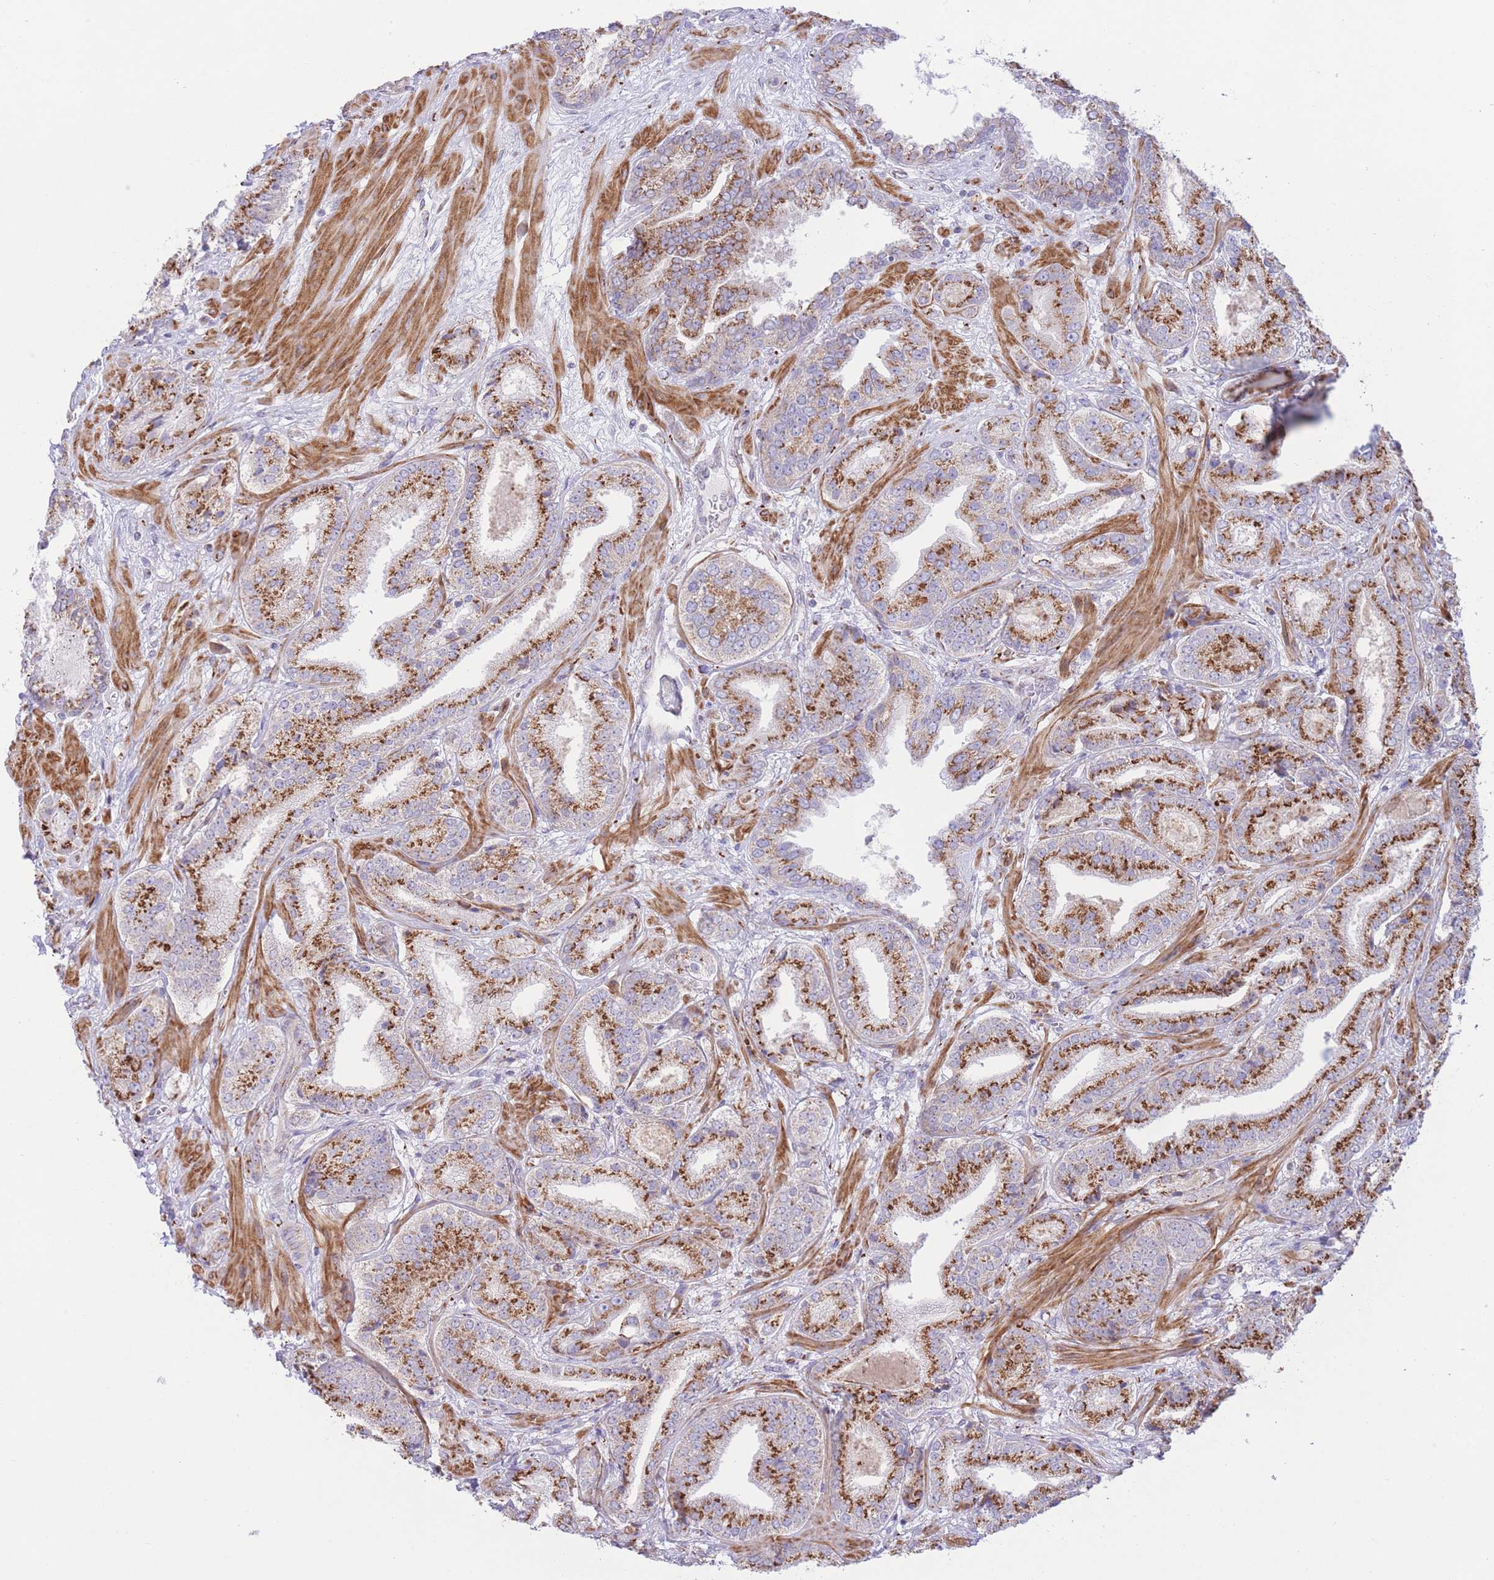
{"staining": {"intensity": "moderate", "quantity": ">75%", "location": "cytoplasmic/membranous"}, "tissue": "prostate cancer", "cell_type": "Tumor cells", "image_type": "cancer", "snomed": [{"axis": "morphology", "description": "Adenocarcinoma, High grade"}, {"axis": "topography", "description": "Prostate"}], "caption": "Immunohistochemical staining of prostate cancer demonstrates medium levels of moderate cytoplasmic/membranous expression in approximately >75% of tumor cells. The staining was performed using DAB, with brown indicating positive protein expression. Nuclei are stained blue with hematoxylin.", "gene": "MPND", "patient": {"sex": "male", "age": 63}}